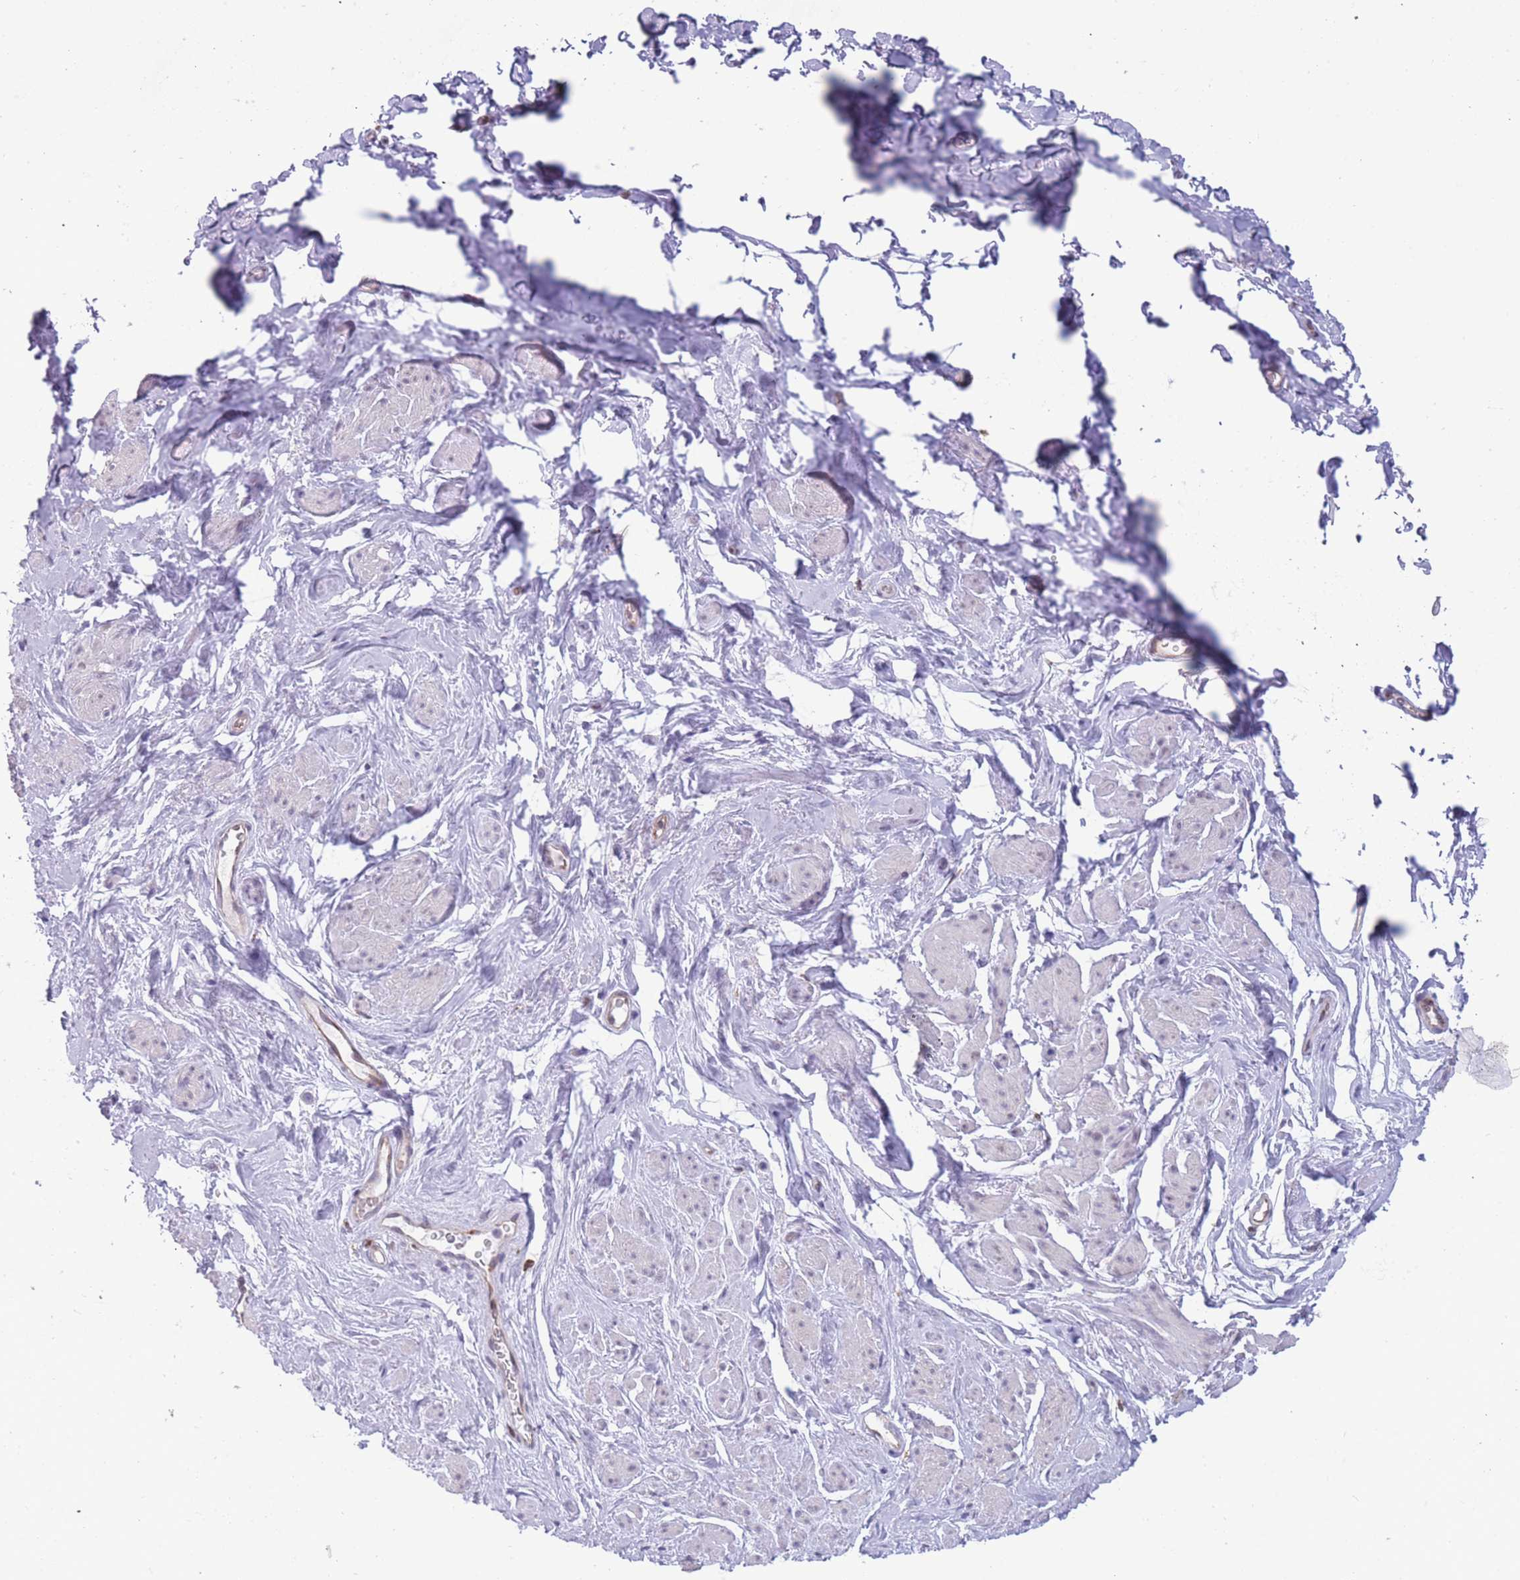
{"staining": {"intensity": "negative", "quantity": "none", "location": "none"}, "tissue": "smooth muscle", "cell_type": "Smooth muscle cells", "image_type": "normal", "snomed": [{"axis": "morphology", "description": "Normal tissue, NOS"}, {"axis": "topography", "description": "Smooth muscle"}, {"axis": "topography", "description": "Peripheral nerve tissue"}], "caption": "This micrograph is of unremarkable smooth muscle stained with immunohistochemistry (IHC) to label a protein in brown with the nuclei are counter-stained blue. There is no expression in smooth muscle cells.", "gene": "TMEM121", "patient": {"sex": "male", "age": 69}}